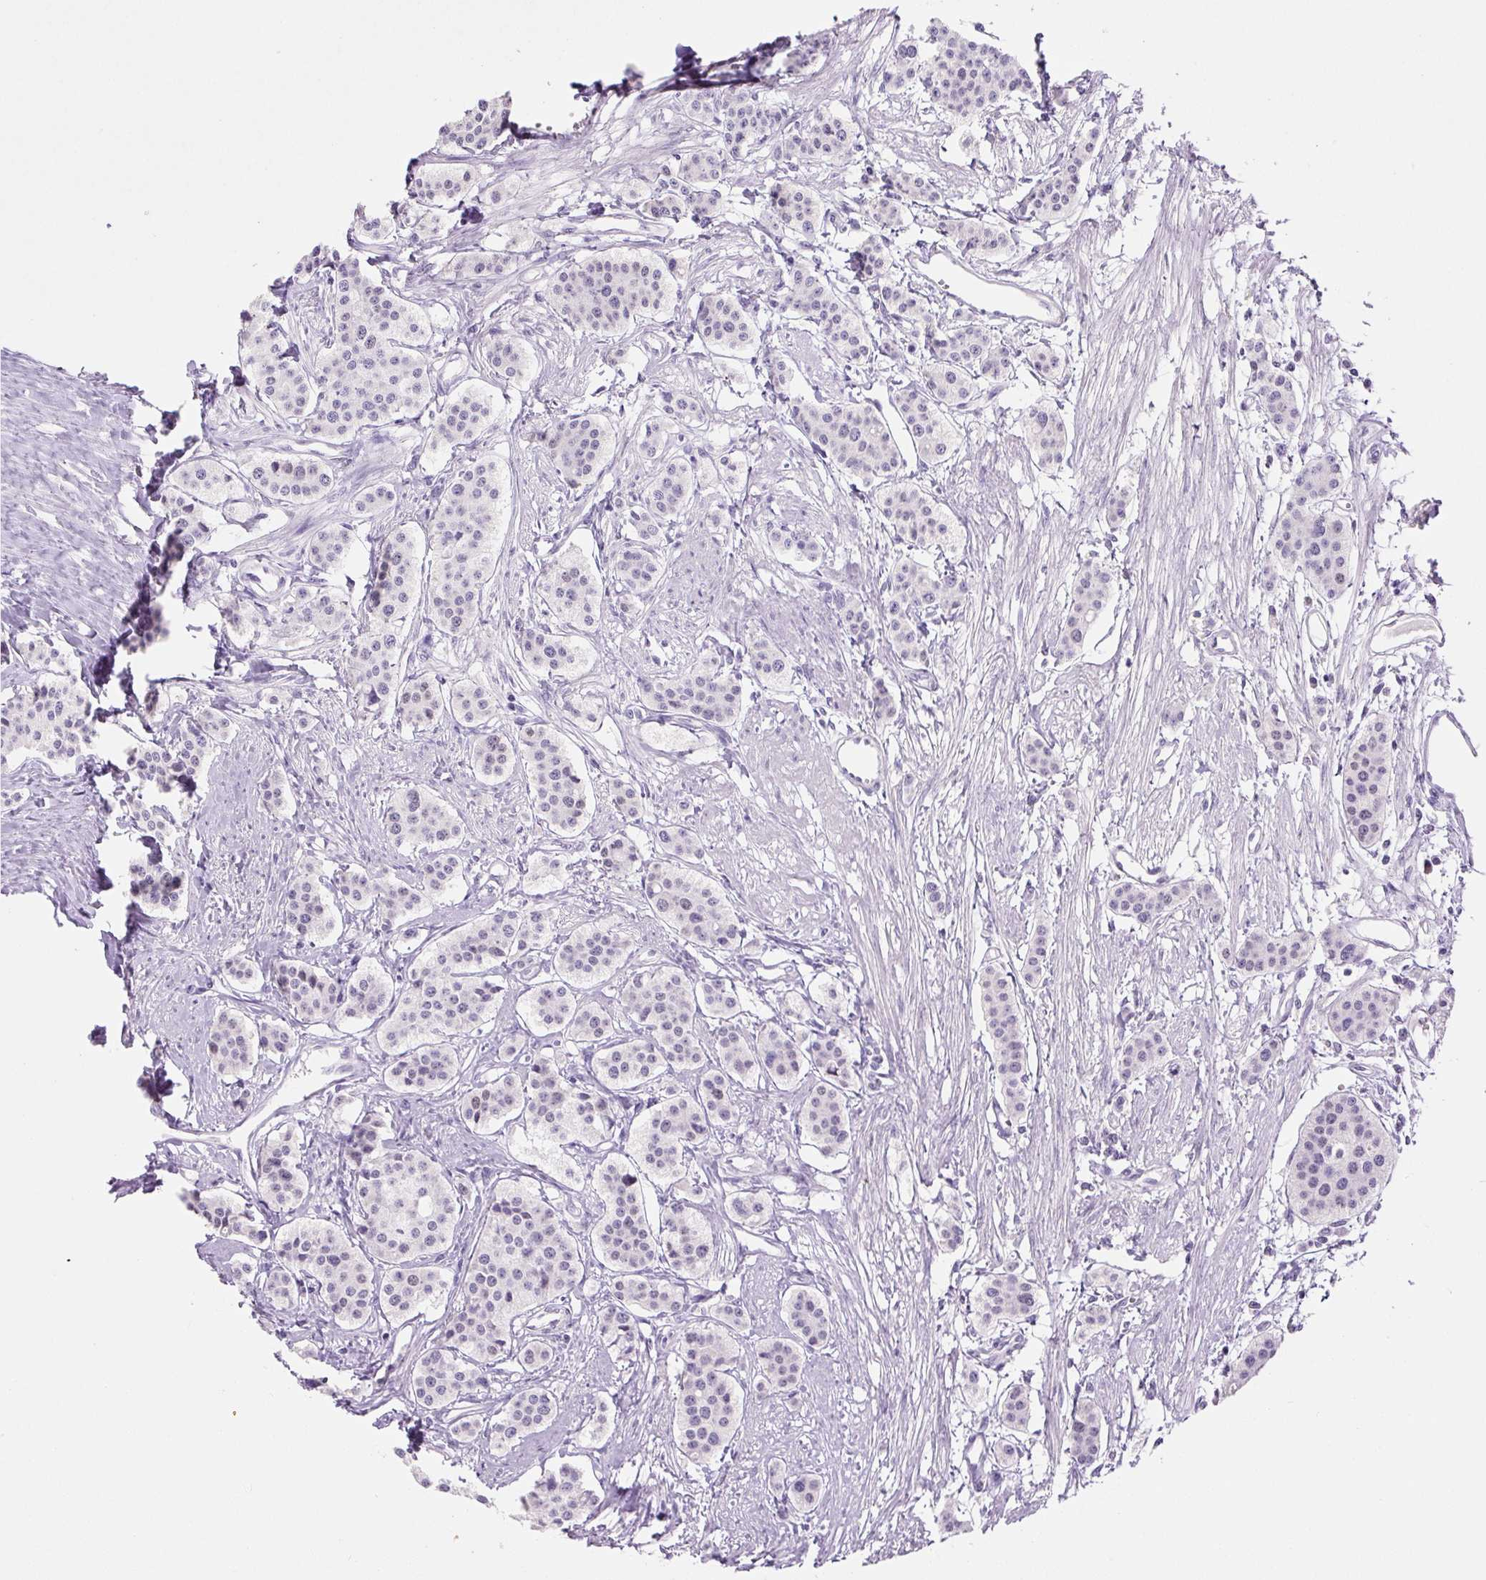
{"staining": {"intensity": "negative", "quantity": "none", "location": "none"}, "tissue": "carcinoid", "cell_type": "Tumor cells", "image_type": "cancer", "snomed": [{"axis": "morphology", "description": "Carcinoid, malignant, NOS"}, {"axis": "topography", "description": "Small intestine"}], "caption": "Micrograph shows no significant protein expression in tumor cells of carcinoid.", "gene": "SIX1", "patient": {"sex": "male", "age": 60}}